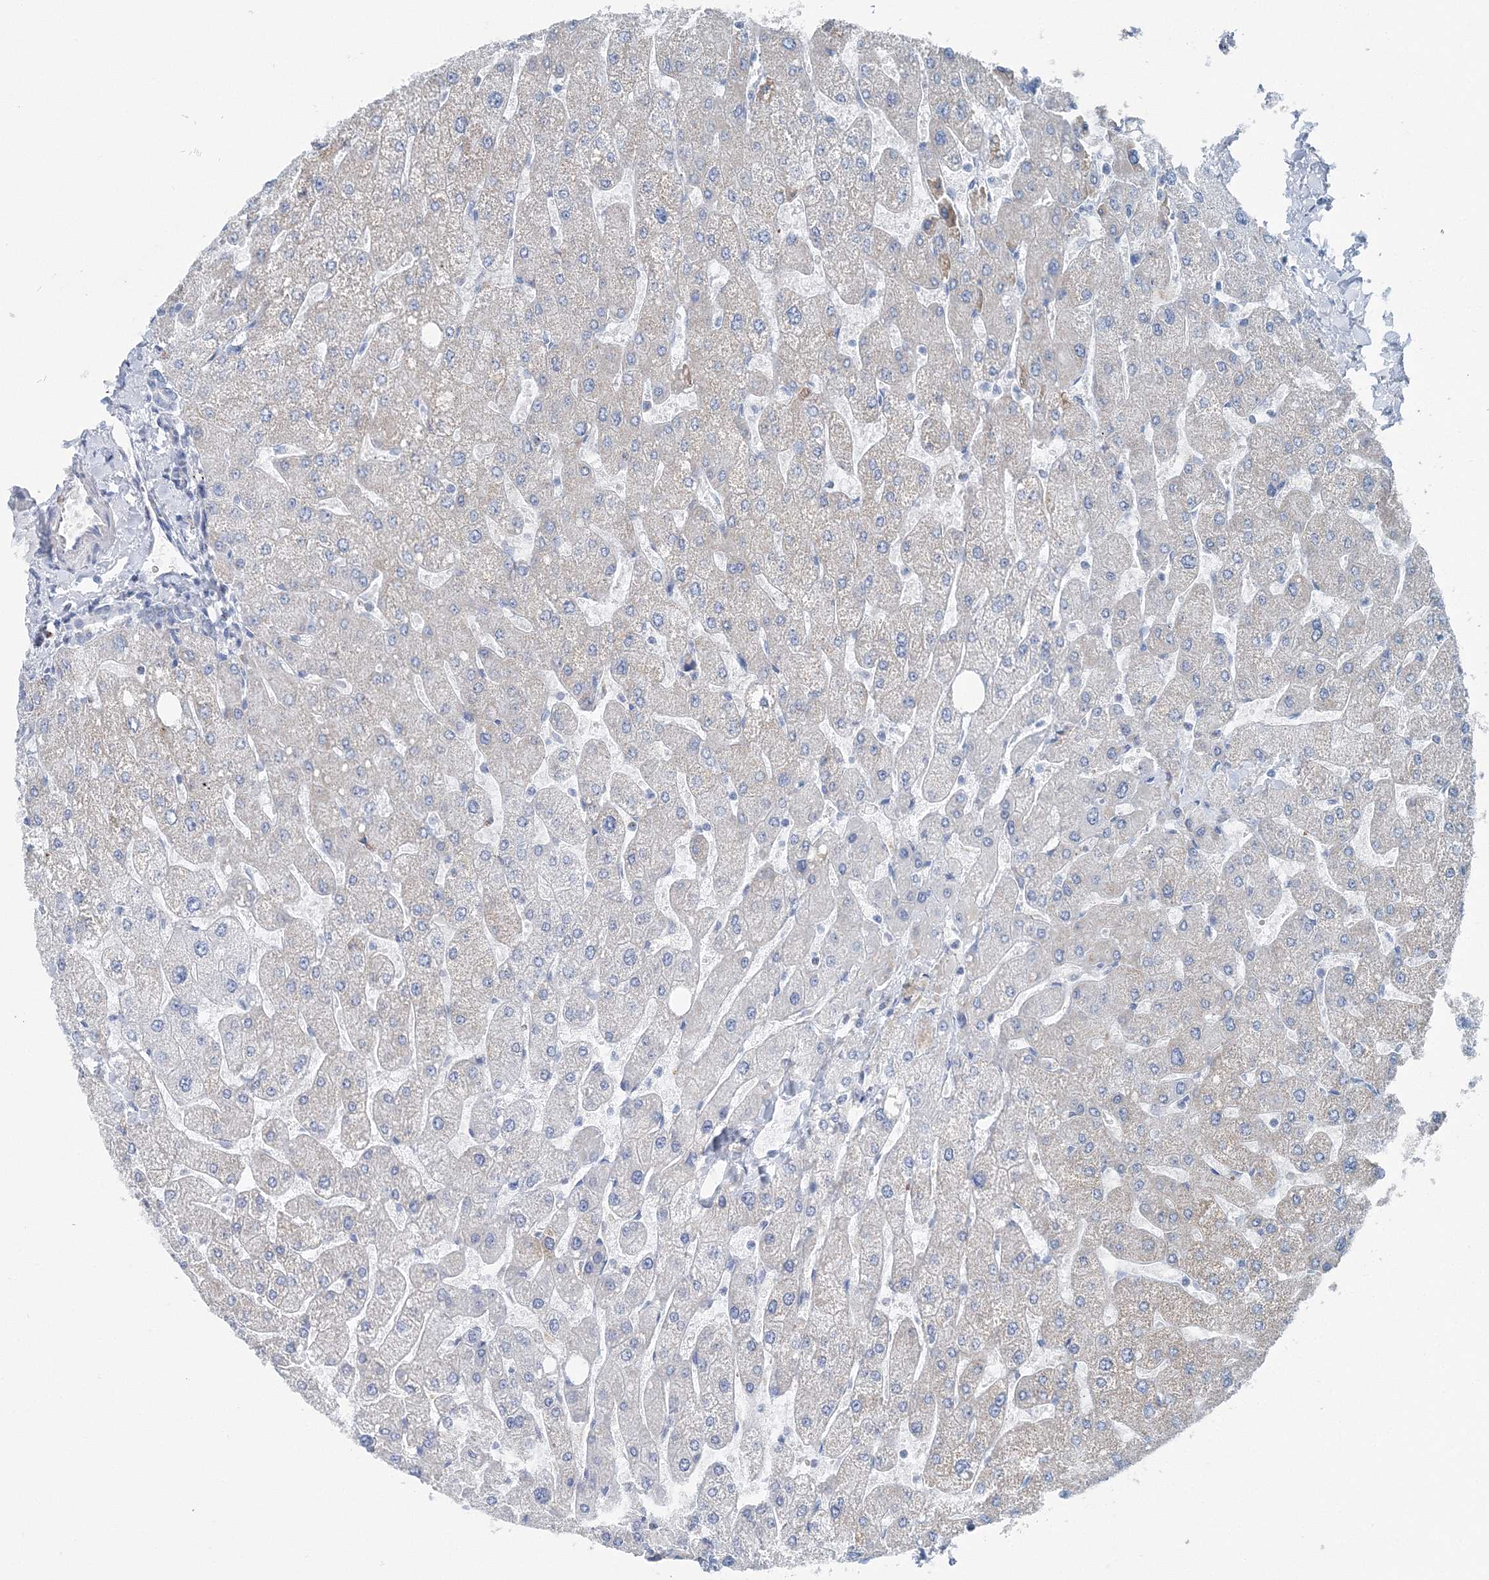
{"staining": {"intensity": "negative", "quantity": "none", "location": "none"}, "tissue": "liver", "cell_type": "Cholangiocytes", "image_type": "normal", "snomed": [{"axis": "morphology", "description": "Normal tissue, NOS"}, {"axis": "topography", "description": "Liver"}], "caption": "Histopathology image shows no significant protein expression in cholangiocytes of normal liver. (DAB (3,3'-diaminobenzidine) immunohistochemistry (IHC) with hematoxylin counter stain).", "gene": "GABARAPL2", "patient": {"sex": "male", "age": 55}}